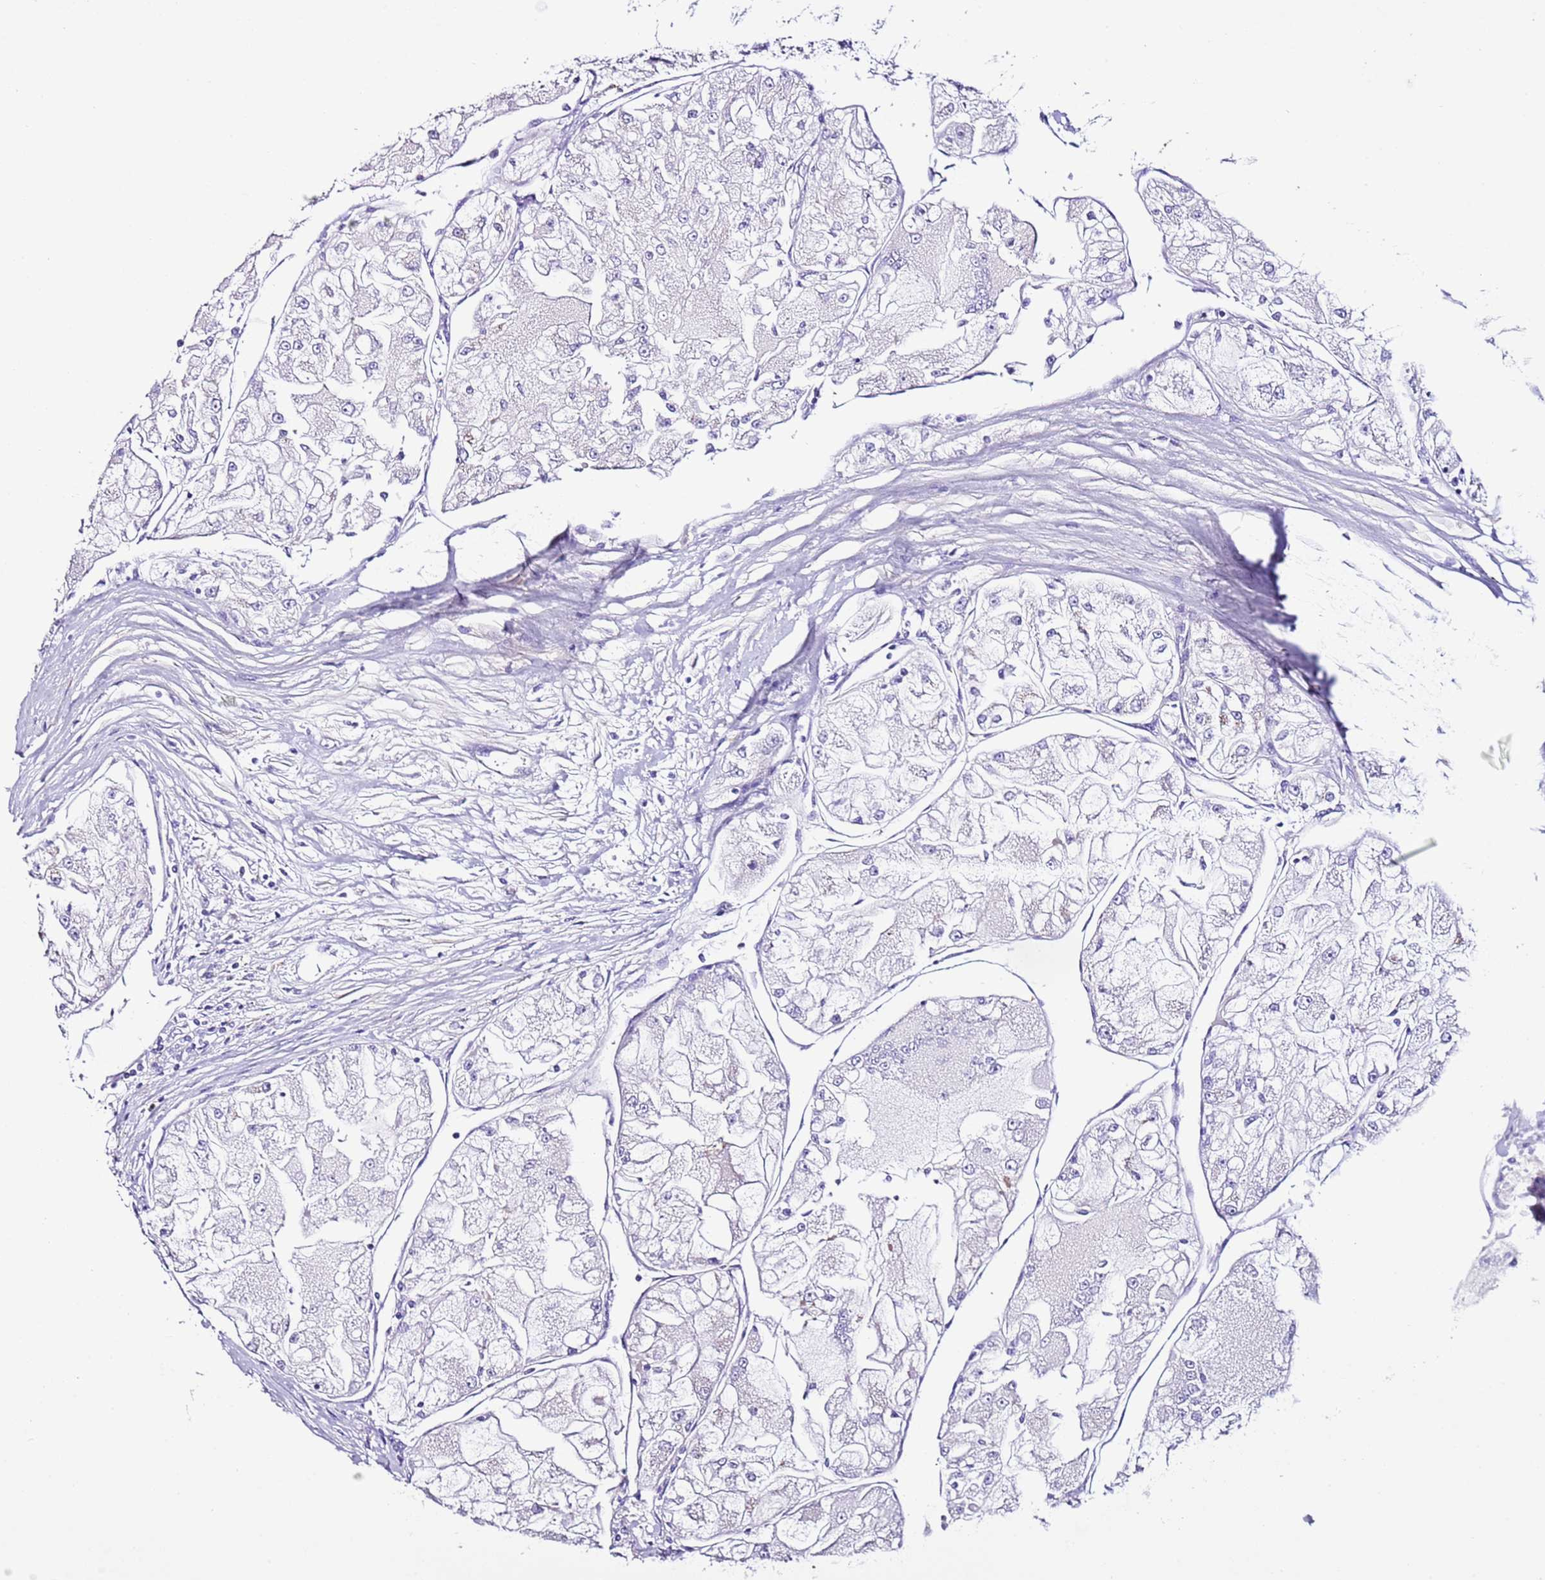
{"staining": {"intensity": "negative", "quantity": "none", "location": "none"}, "tissue": "renal cancer", "cell_type": "Tumor cells", "image_type": "cancer", "snomed": [{"axis": "morphology", "description": "Adenocarcinoma, NOS"}, {"axis": "topography", "description": "Kidney"}], "caption": "Renal adenocarcinoma was stained to show a protein in brown. There is no significant positivity in tumor cells.", "gene": "FAM174C", "patient": {"sex": "female", "age": 72}}